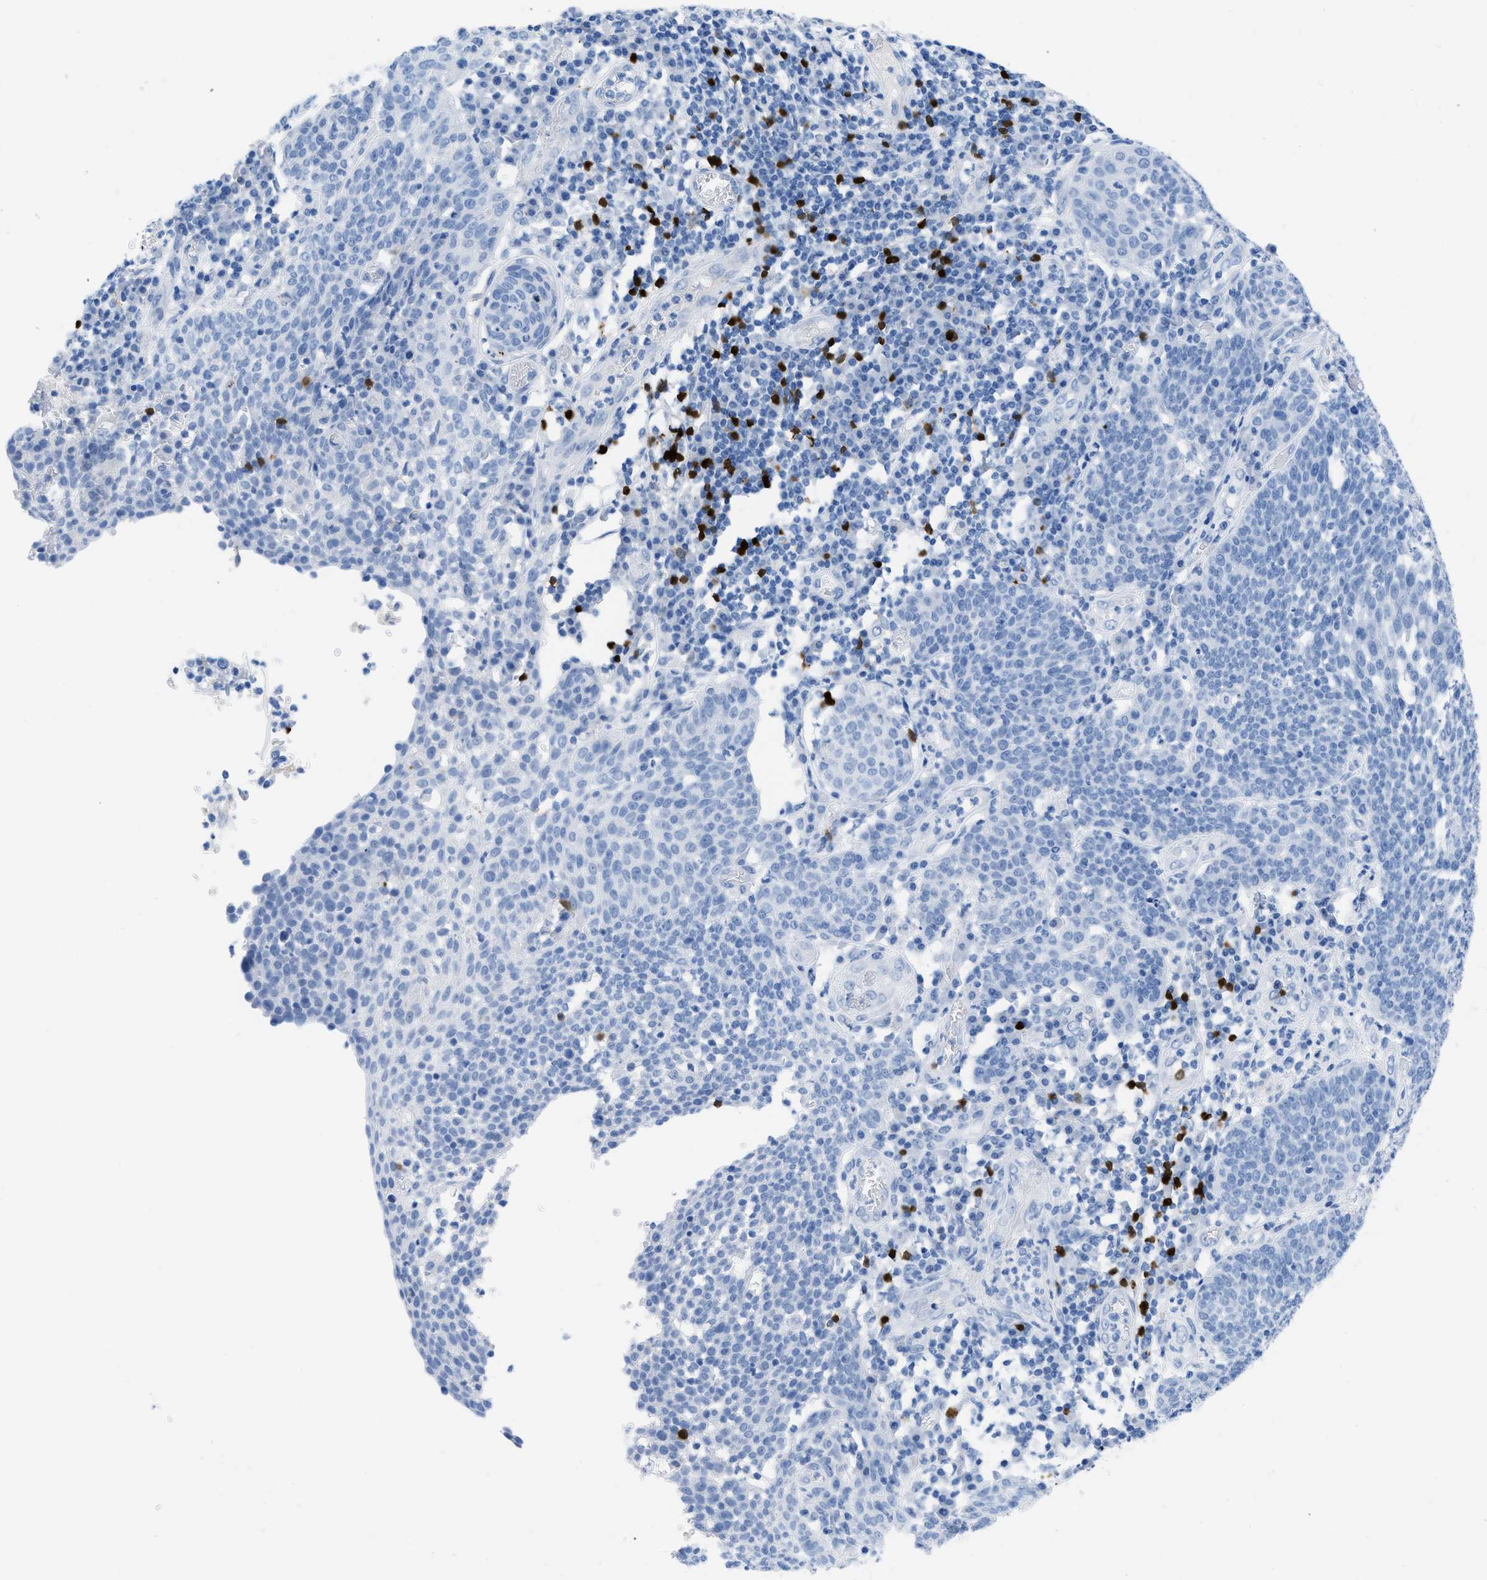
{"staining": {"intensity": "negative", "quantity": "none", "location": "none"}, "tissue": "cervical cancer", "cell_type": "Tumor cells", "image_type": "cancer", "snomed": [{"axis": "morphology", "description": "Squamous cell carcinoma, NOS"}, {"axis": "topography", "description": "Cervix"}], "caption": "A photomicrograph of human cervical squamous cell carcinoma is negative for staining in tumor cells. (DAB immunohistochemistry (IHC) with hematoxylin counter stain).", "gene": "TCL1A", "patient": {"sex": "female", "age": 34}}